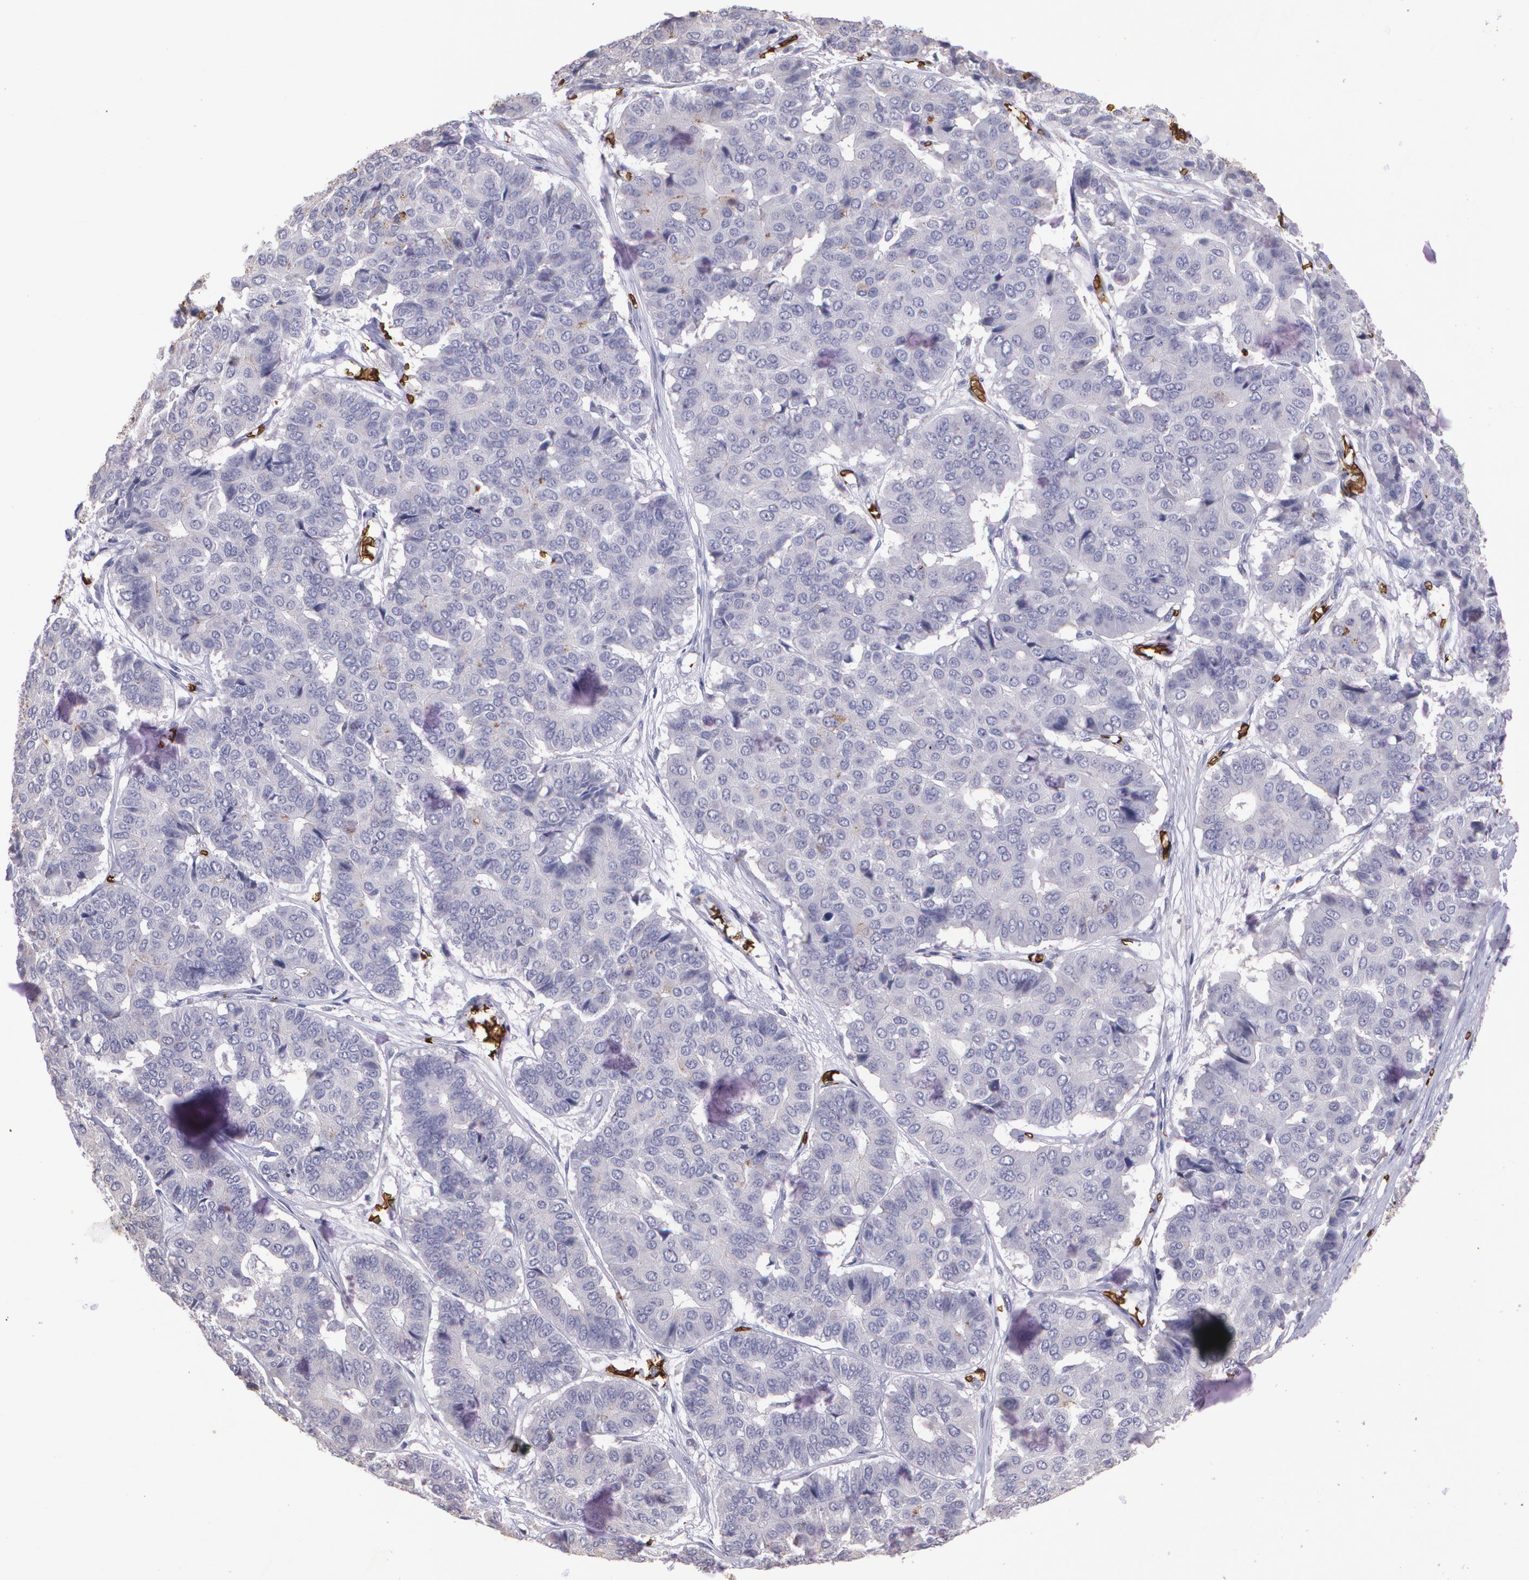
{"staining": {"intensity": "weak", "quantity": "<25%", "location": "cytoplasmic/membranous"}, "tissue": "pancreatic cancer", "cell_type": "Tumor cells", "image_type": "cancer", "snomed": [{"axis": "morphology", "description": "Adenocarcinoma, NOS"}, {"axis": "topography", "description": "Pancreas"}], "caption": "Tumor cells are negative for protein expression in human pancreatic cancer (adenocarcinoma).", "gene": "SLC2A1", "patient": {"sex": "male", "age": 50}}